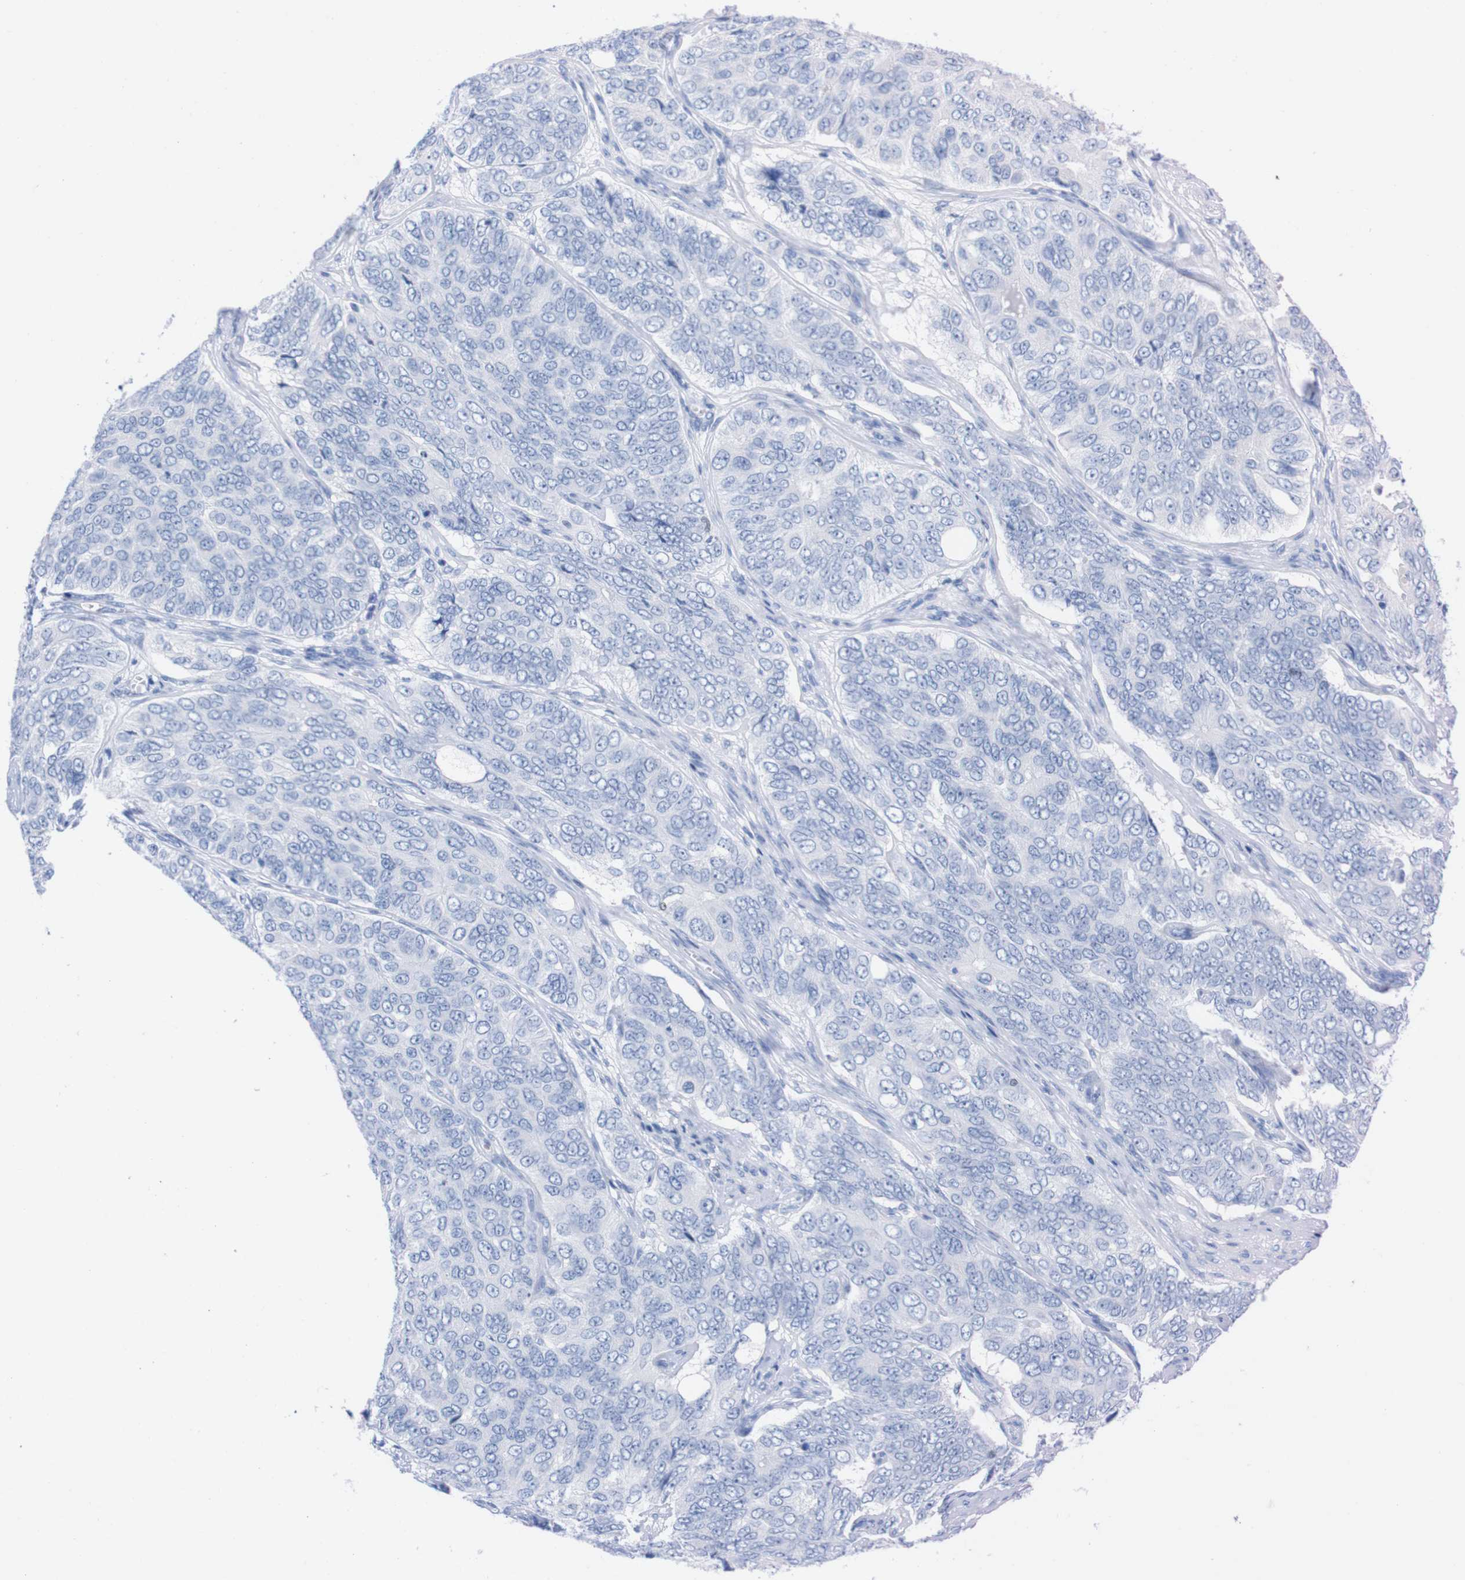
{"staining": {"intensity": "negative", "quantity": "none", "location": "none"}, "tissue": "ovarian cancer", "cell_type": "Tumor cells", "image_type": "cancer", "snomed": [{"axis": "morphology", "description": "Carcinoma, endometroid"}, {"axis": "topography", "description": "Ovary"}], "caption": "There is no significant expression in tumor cells of ovarian endometroid carcinoma.", "gene": "P2RY12", "patient": {"sex": "female", "age": 51}}